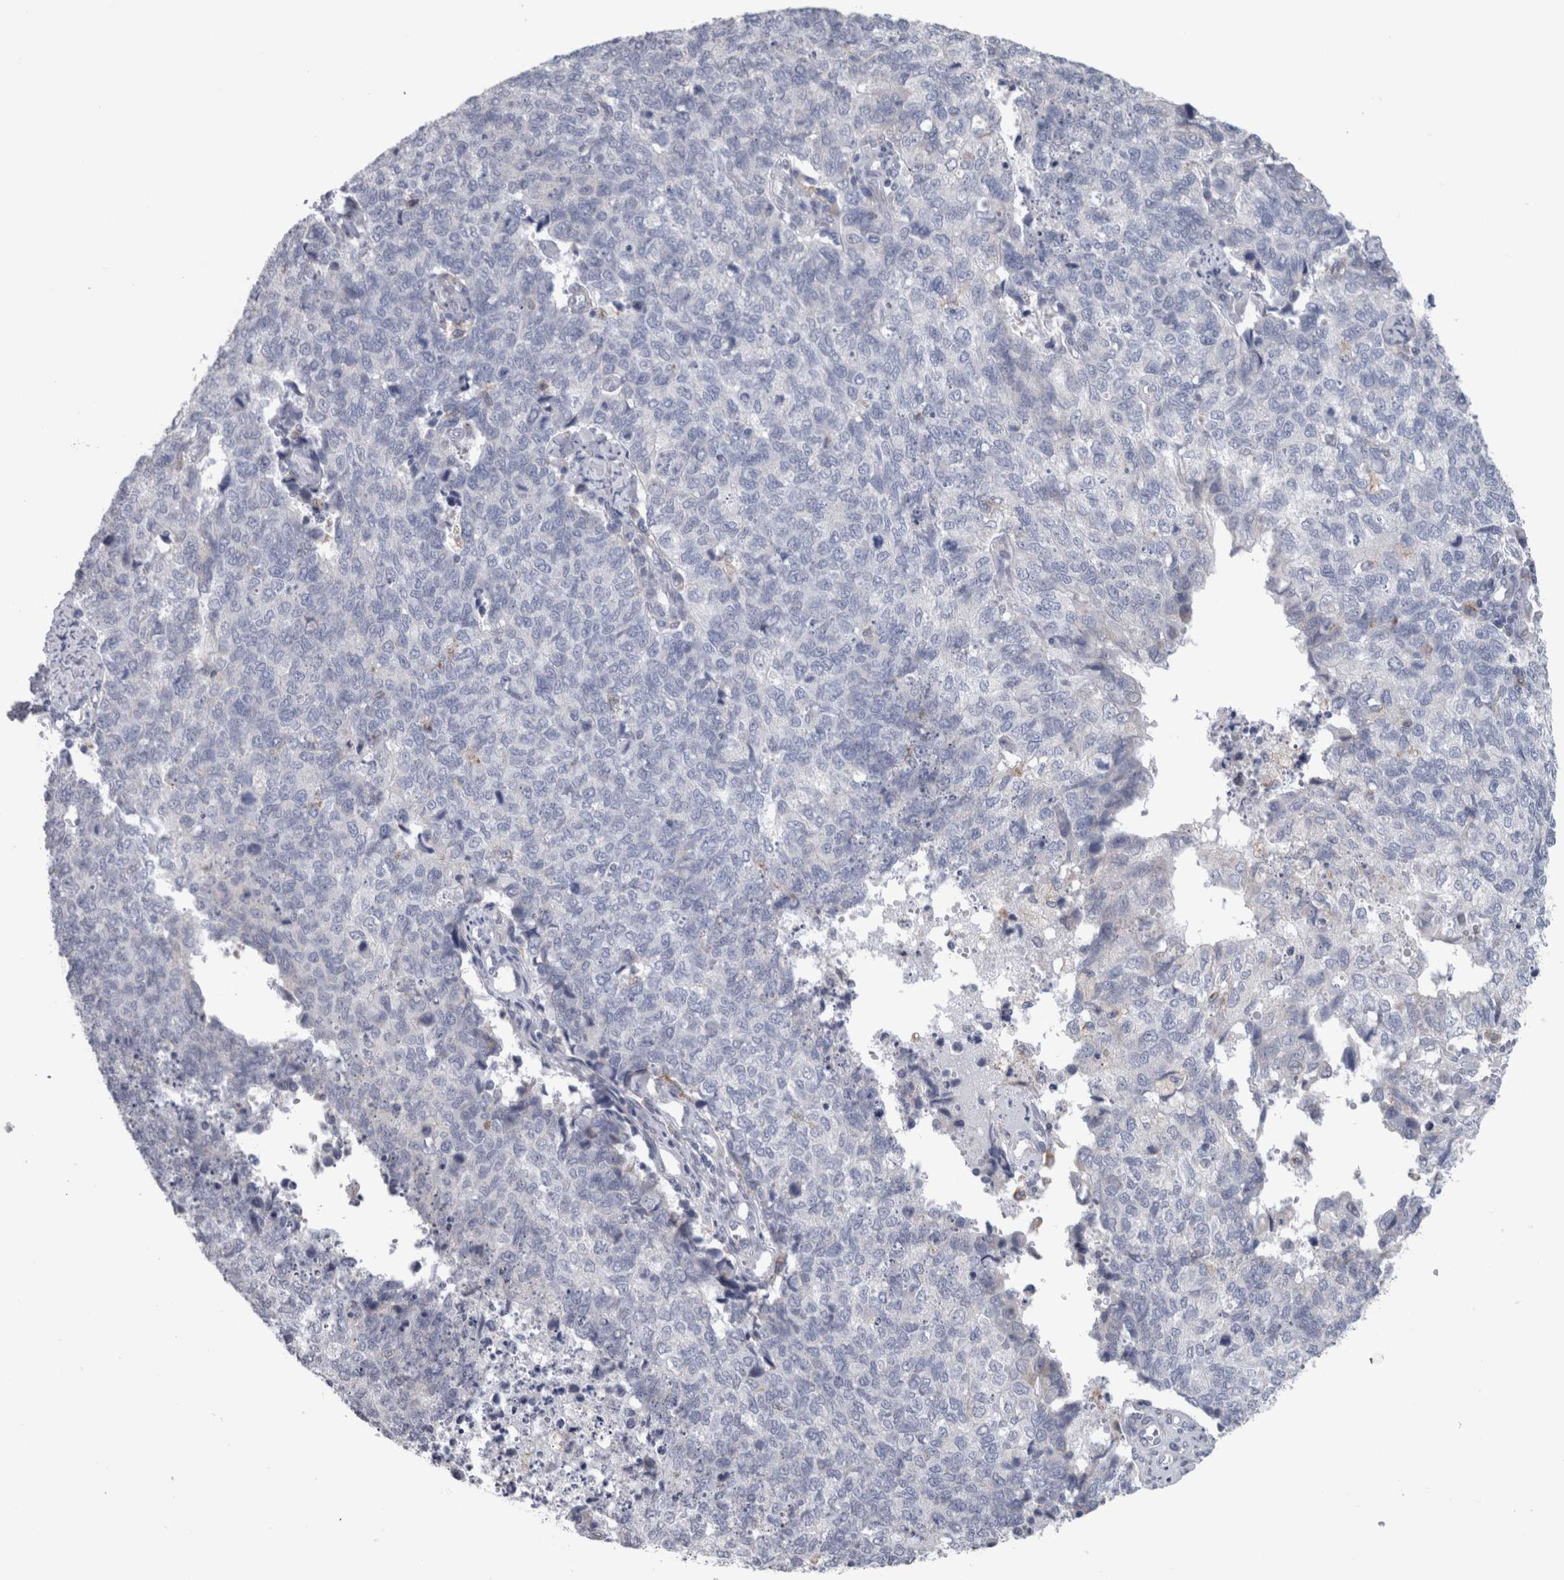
{"staining": {"intensity": "negative", "quantity": "none", "location": "none"}, "tissue": "cervical cancer", "cell_type": "Tumor cells", "image_type": "cancer", "snomed": [{"axis": "morphology", "description": "Squamous cell carcinoma, NOS"}, {"axis": "topography", "description": "Cervix"}], "caption": "Squamous cell carcinoma (cervical) was stained to show a protein in brown. There is no significant staining in tumor cells. The staining is performed using DAB (3,3'-diaminobenzidine) brown chromogen with nuclei counter-stained in using hematoxylin.", "gene": "GDAP1", "patient": {"sex": "female", "age": 63}}